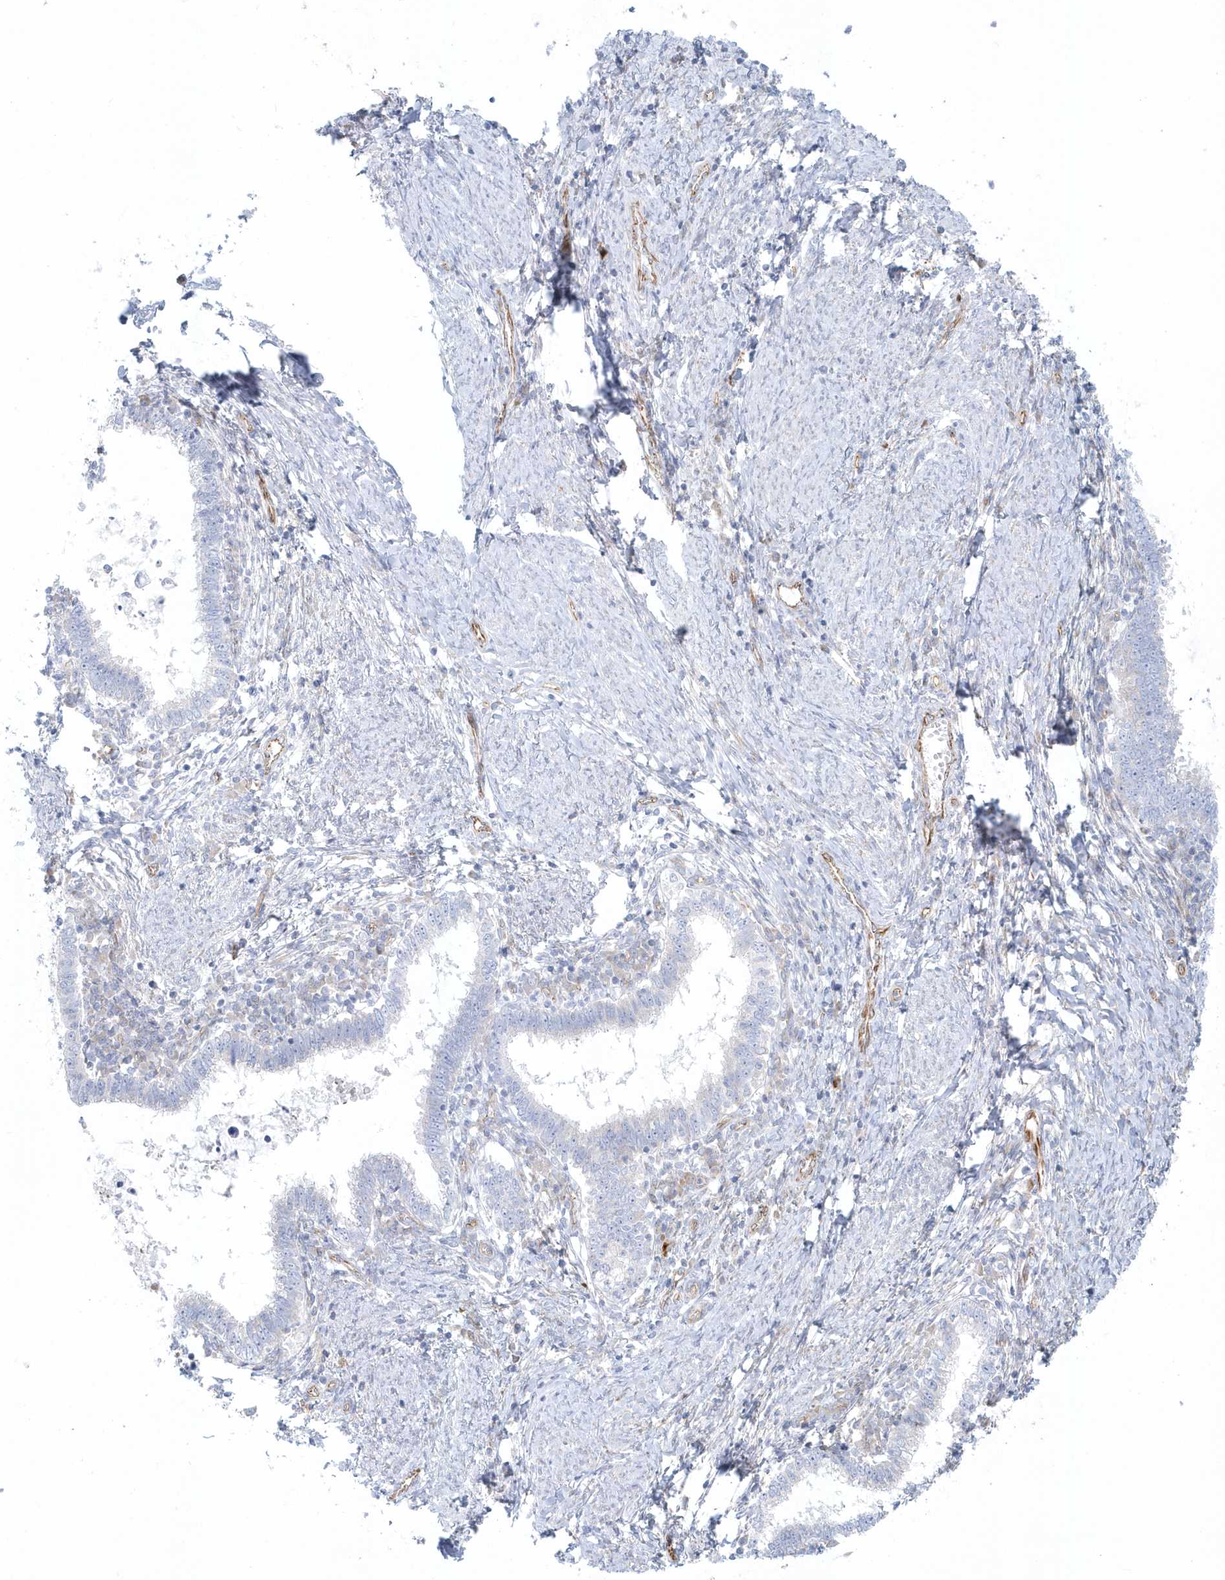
{"staining": {"intensity": "negative", "quantity": "none", "location": "none"}, "tissue": "cervical cancer", "cell_type": "Tumor cells", "image_type": "cancer", "snomed": [{"axis": "morphology", "description": "Adenocarcinoma, NOS"}, {"axis": "topography", "description": "Cervix"}], "caption": "This is a micrograph of immunohistochemistry (IHC) staining of adenocarcinoma (cervical), which shows no positivity in tumor cells. The staining was performed using DAB to visualize the protein expression in brown, while the nuclei were stained in blue with hematoxylin (Magnification: 20x).", "gene": "GPR152", "patient": {"sex": "female", "age": 36}}